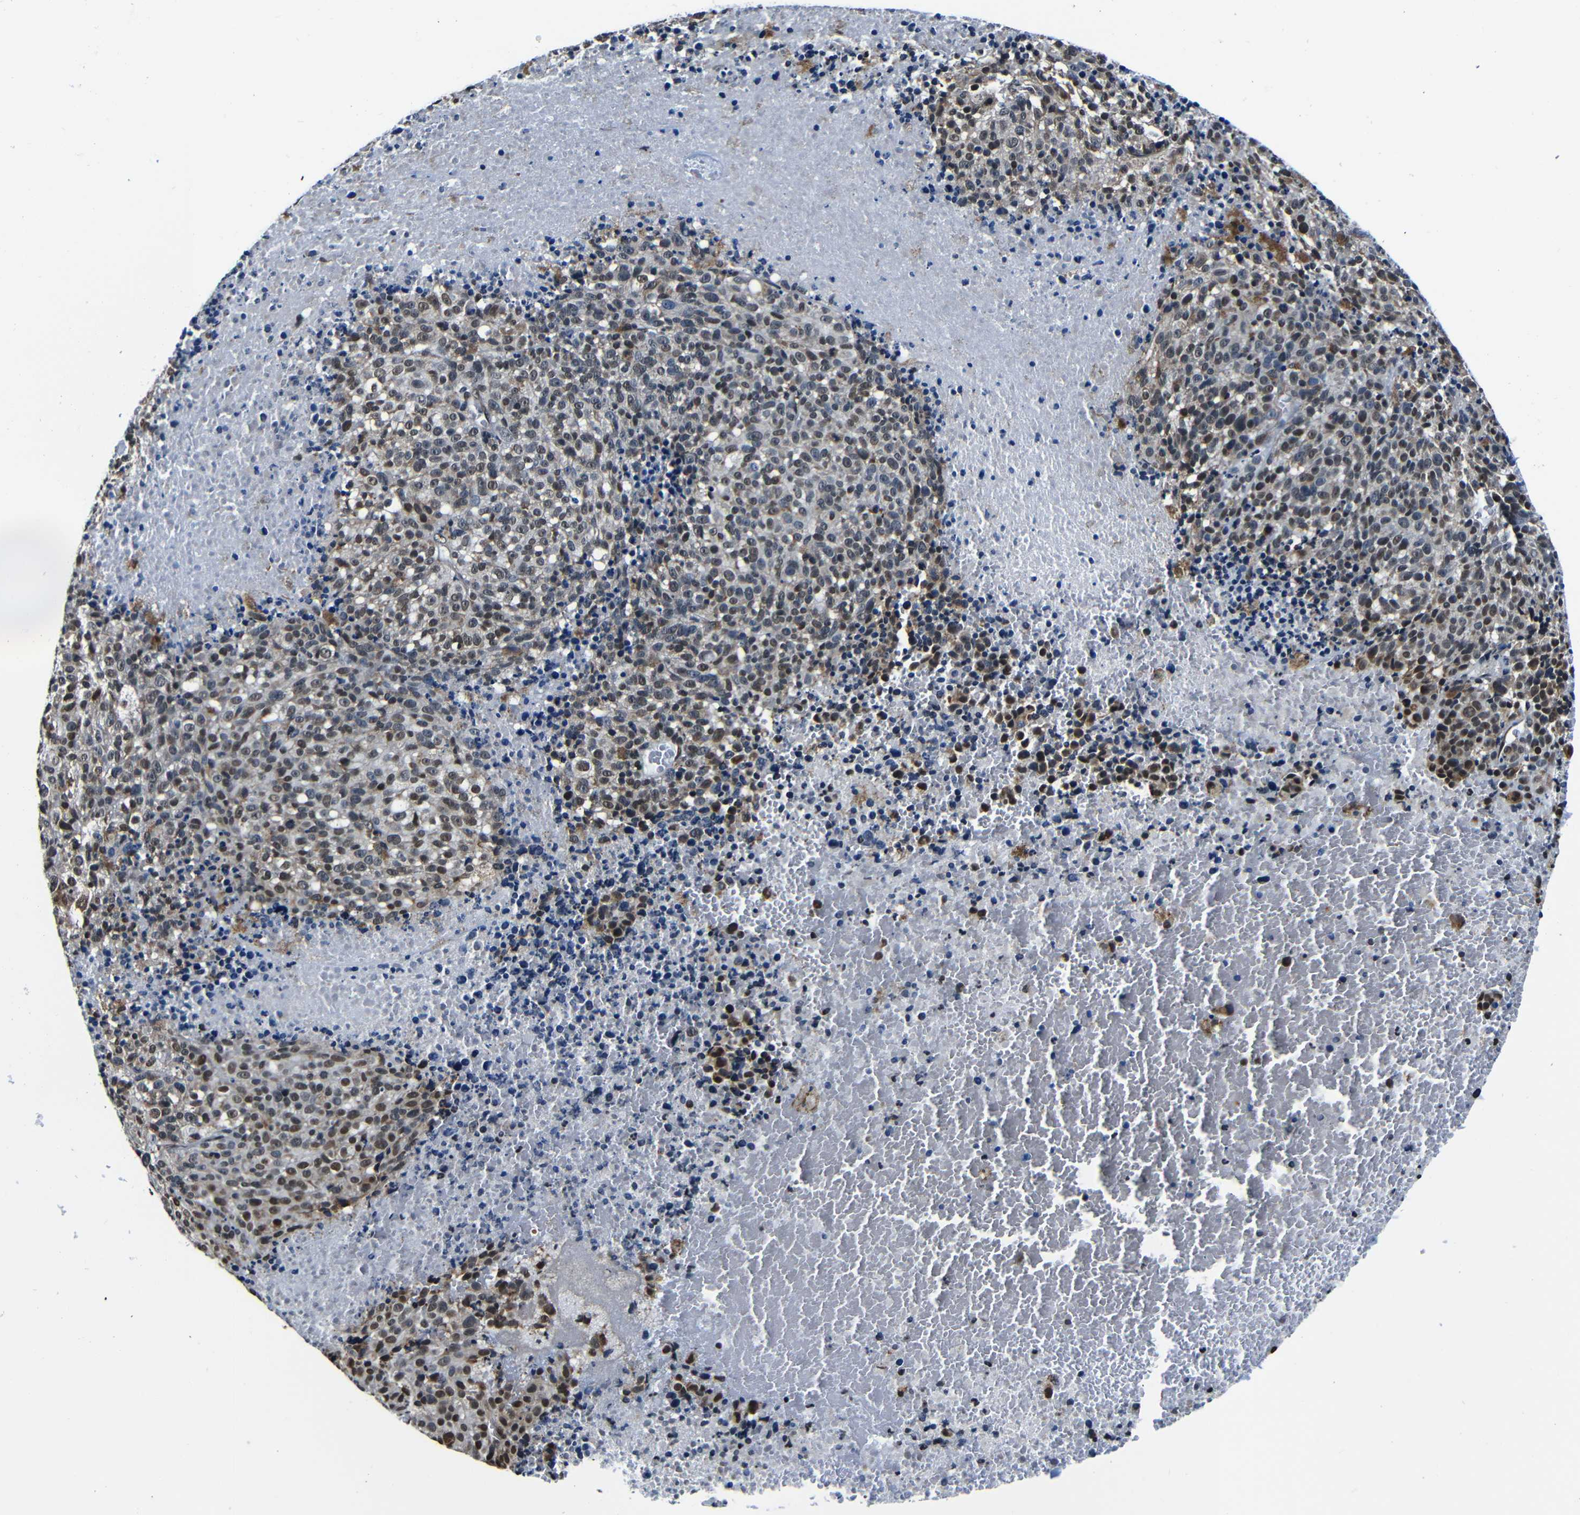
{"staining": {"intensity": "weak", "quantity": "25%-75%", "location": "cytoplasmic/membranous,nuclear"}, "tissue": "melanoma", "cell_type": "Tumor cells", "image_type": "cancer", "snomed": [{"axis": "morphology", "description": "Malignant melanoma, Metastatic site"}, {"axis": "topography", "description": "Cerebral cortex"}], "caption": "This is a photomicrograph of IHC staining of malignant melanoma (metastatic site), which shows weak staining in the cytoplasmic/membranous and nuclear of tumor cells.", "gene": "NCBP3", "patient": {"sex": "female", "age": 52}}